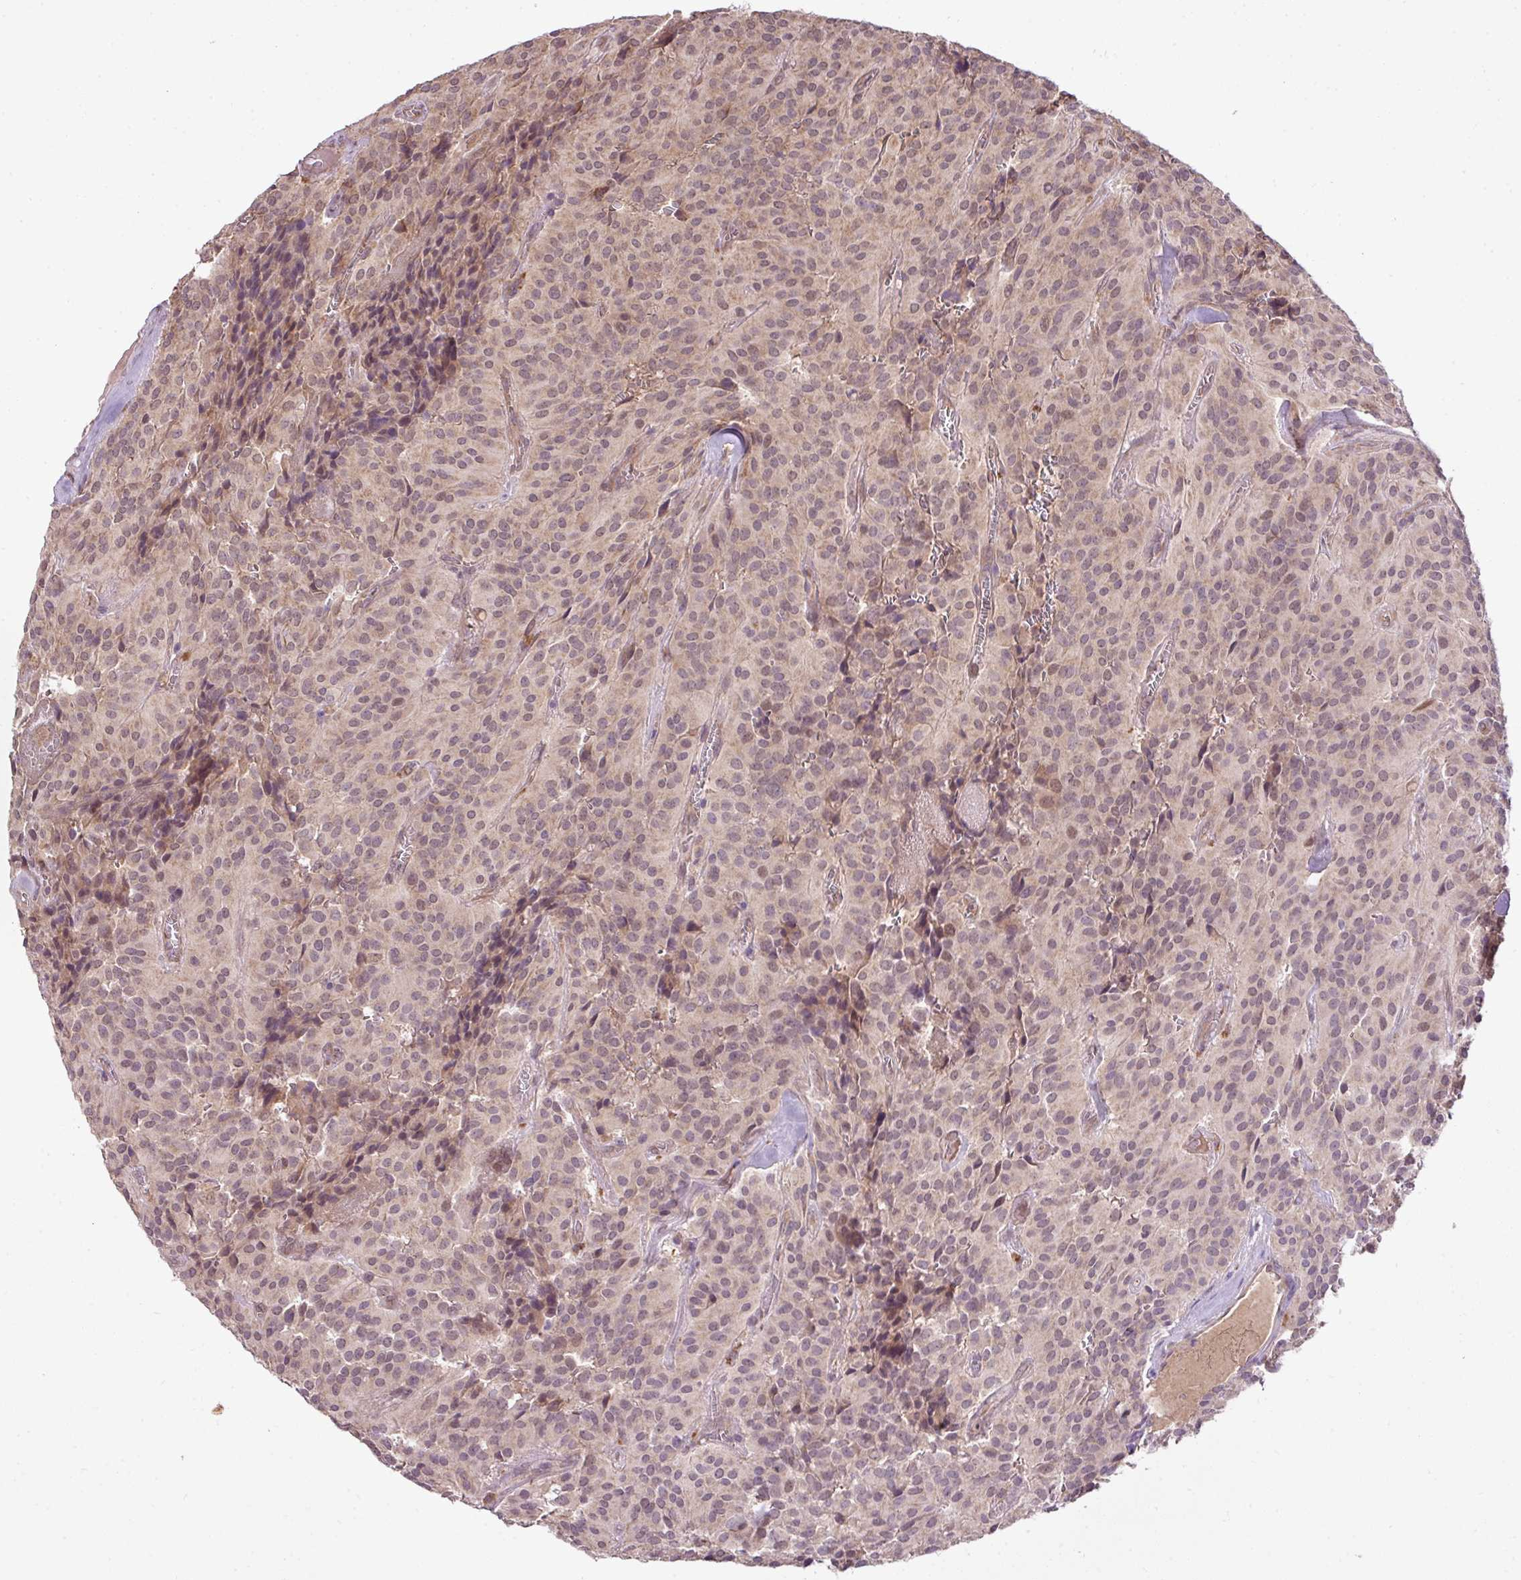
{"staining": {"intensity": "weak", "quantity": "<25%", "location": "nuclear"}, "tissue": "glioma", "cell_type": "Tumor cells", "image_type": "cancer", "snomed": [{"axis": "morphology", "description": "Glioma, malignant, Low grade"}, {"axis": "topography", "description": "Brain"}], "caption": "The immunohistochemistry micrograph has no significant staining in tumor cells of malignant glioma (low-grade) tissue.", "gene": "DNAAF4", "patient": {"sex": "male", "age": 42}}